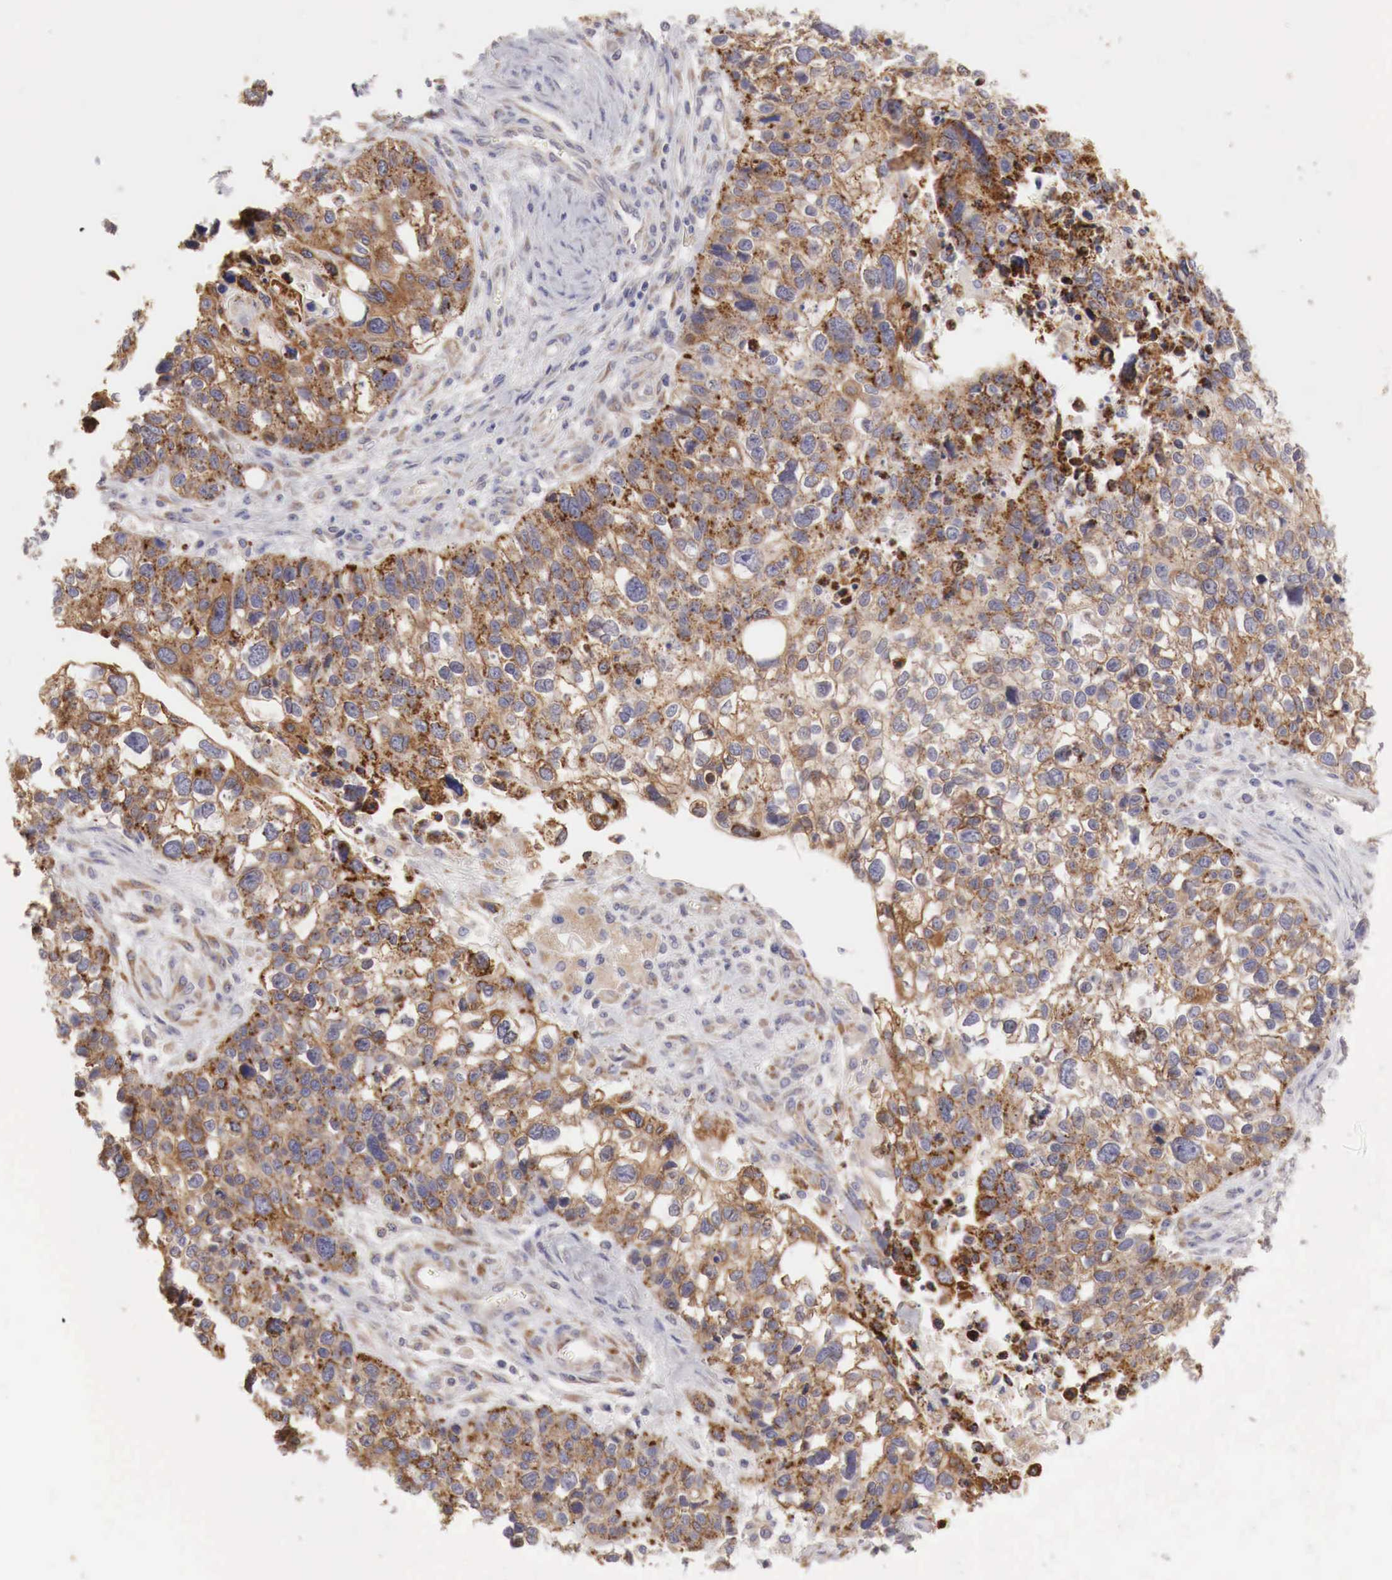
{"staining": {"intensity": "strong", "quantity": ">75%", "location": "cytoplasmic/membranous"}, "tissue": "lung cancer", "cell_type": "Tumor cells", "image_type": "cancer", "snomed": [{"axis": "morphology", "description": "Squamous cell carcinoma, NOS"}, {"axis": "topography", "description": "Lymph node"}, {"axis": "topography", "description": "Lung"}], "caption": "Strong cytoplasmic/membranous protein positivity is identified in approximately >75% of tumor cells in lung cancer (squamous cell carcinoma).", "gene": "NSDHL", "patient": {"sex": "male", "age": 74}}